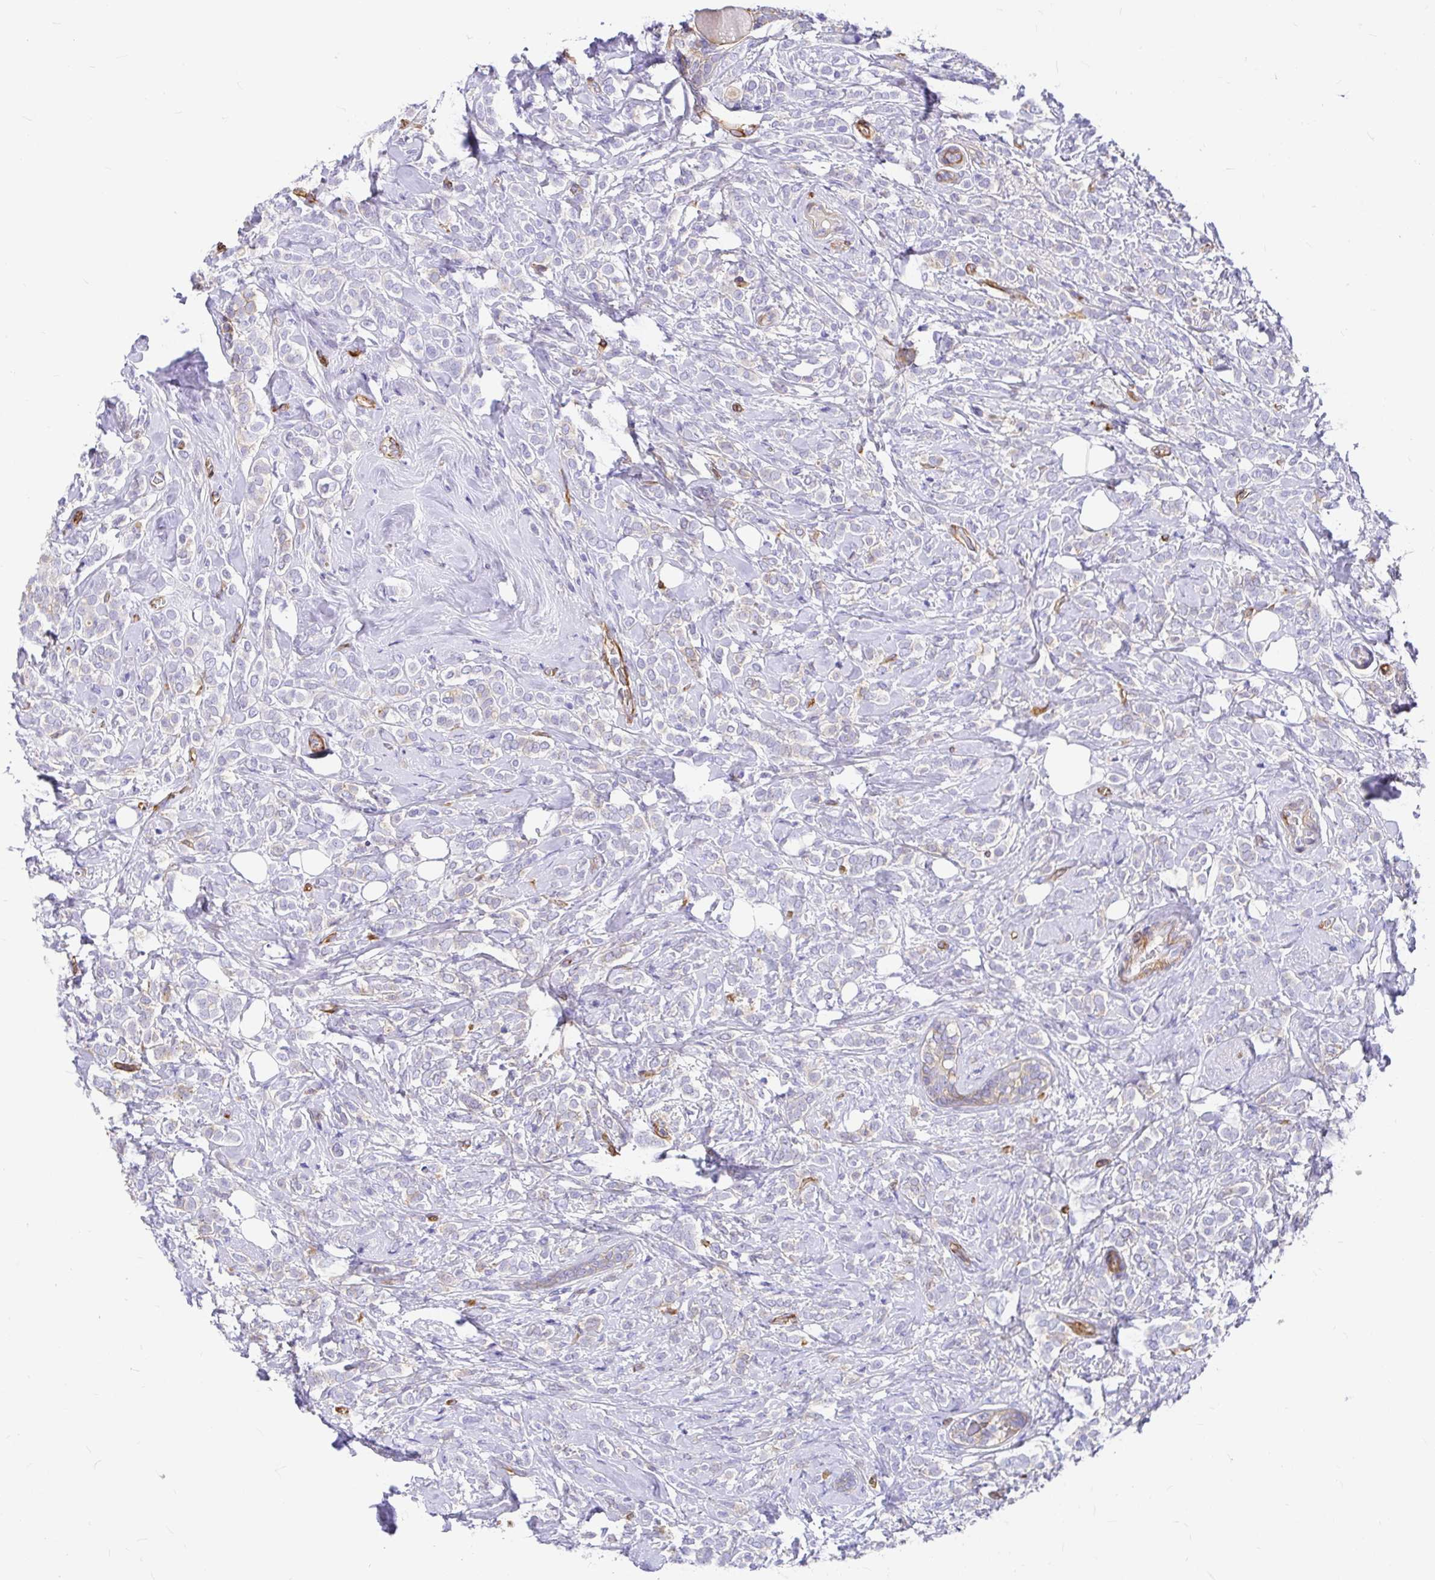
{"staining": {"intensity": "weak", "quantity": "<25%", "location": "cytoplasmic/membranous"}, "tissue": "breast cancer", "cell_type": "Tumor cells", "image_type": "cancer", "snomed": [{"axis": "morphology", "description": "Lobular carcinoma"}, {"axis": "topography", "description": "Breast"}], "caption": "High magnification brightfield microscopy of breast cancer stained with DAB (brown) and counterstained with hematoxylin (blue): tumor cells show no significant staining.", "gene": "MYO1B", "patient": {"sex": "female", "age": 49}}